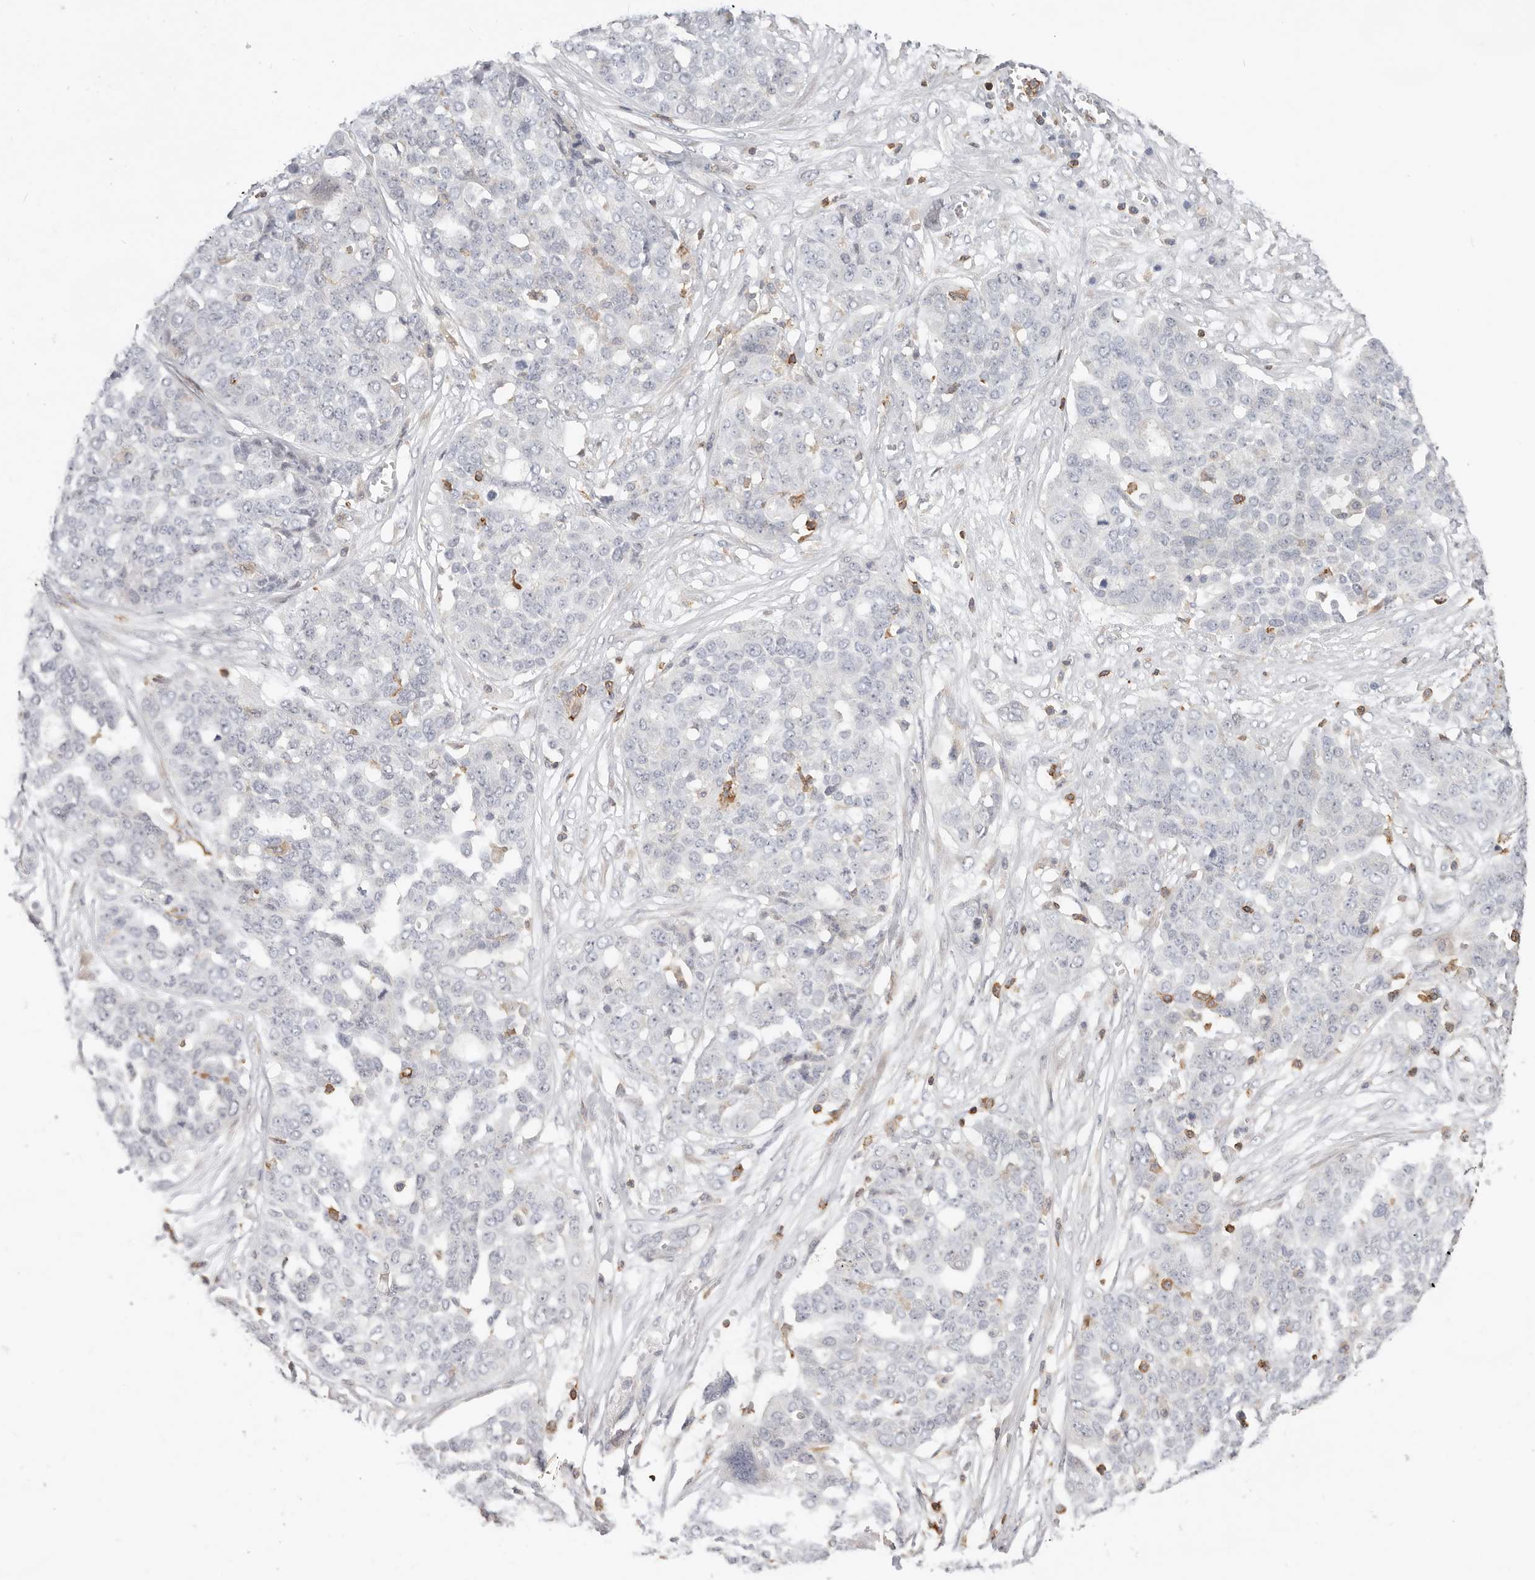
{"staining": {"intensity": "negative", "quantity": "none", "location": "none"}, "tissue": "ovarian cancer", "cell_type": "Tumor cells", "image_type": "cancer", "snomed": [{"axis": "morphology", "description": "Cystadenocarcinoma, serous, NOS"}, {"axis": "topography", "description": "Soft tissue"}, {"axis": "topography", "description": "Ovary"}], "caption": "IHC micrograph of ovarian cancer (serous cystadenocarcinoma) stained for a protein (brown), which displays no expression in tumor cells. (Immunohistochemistry, brightfield microscopy, high magnification).", "gene": "TMEM63B", "patient": {"sex": "female", "age": 57}}